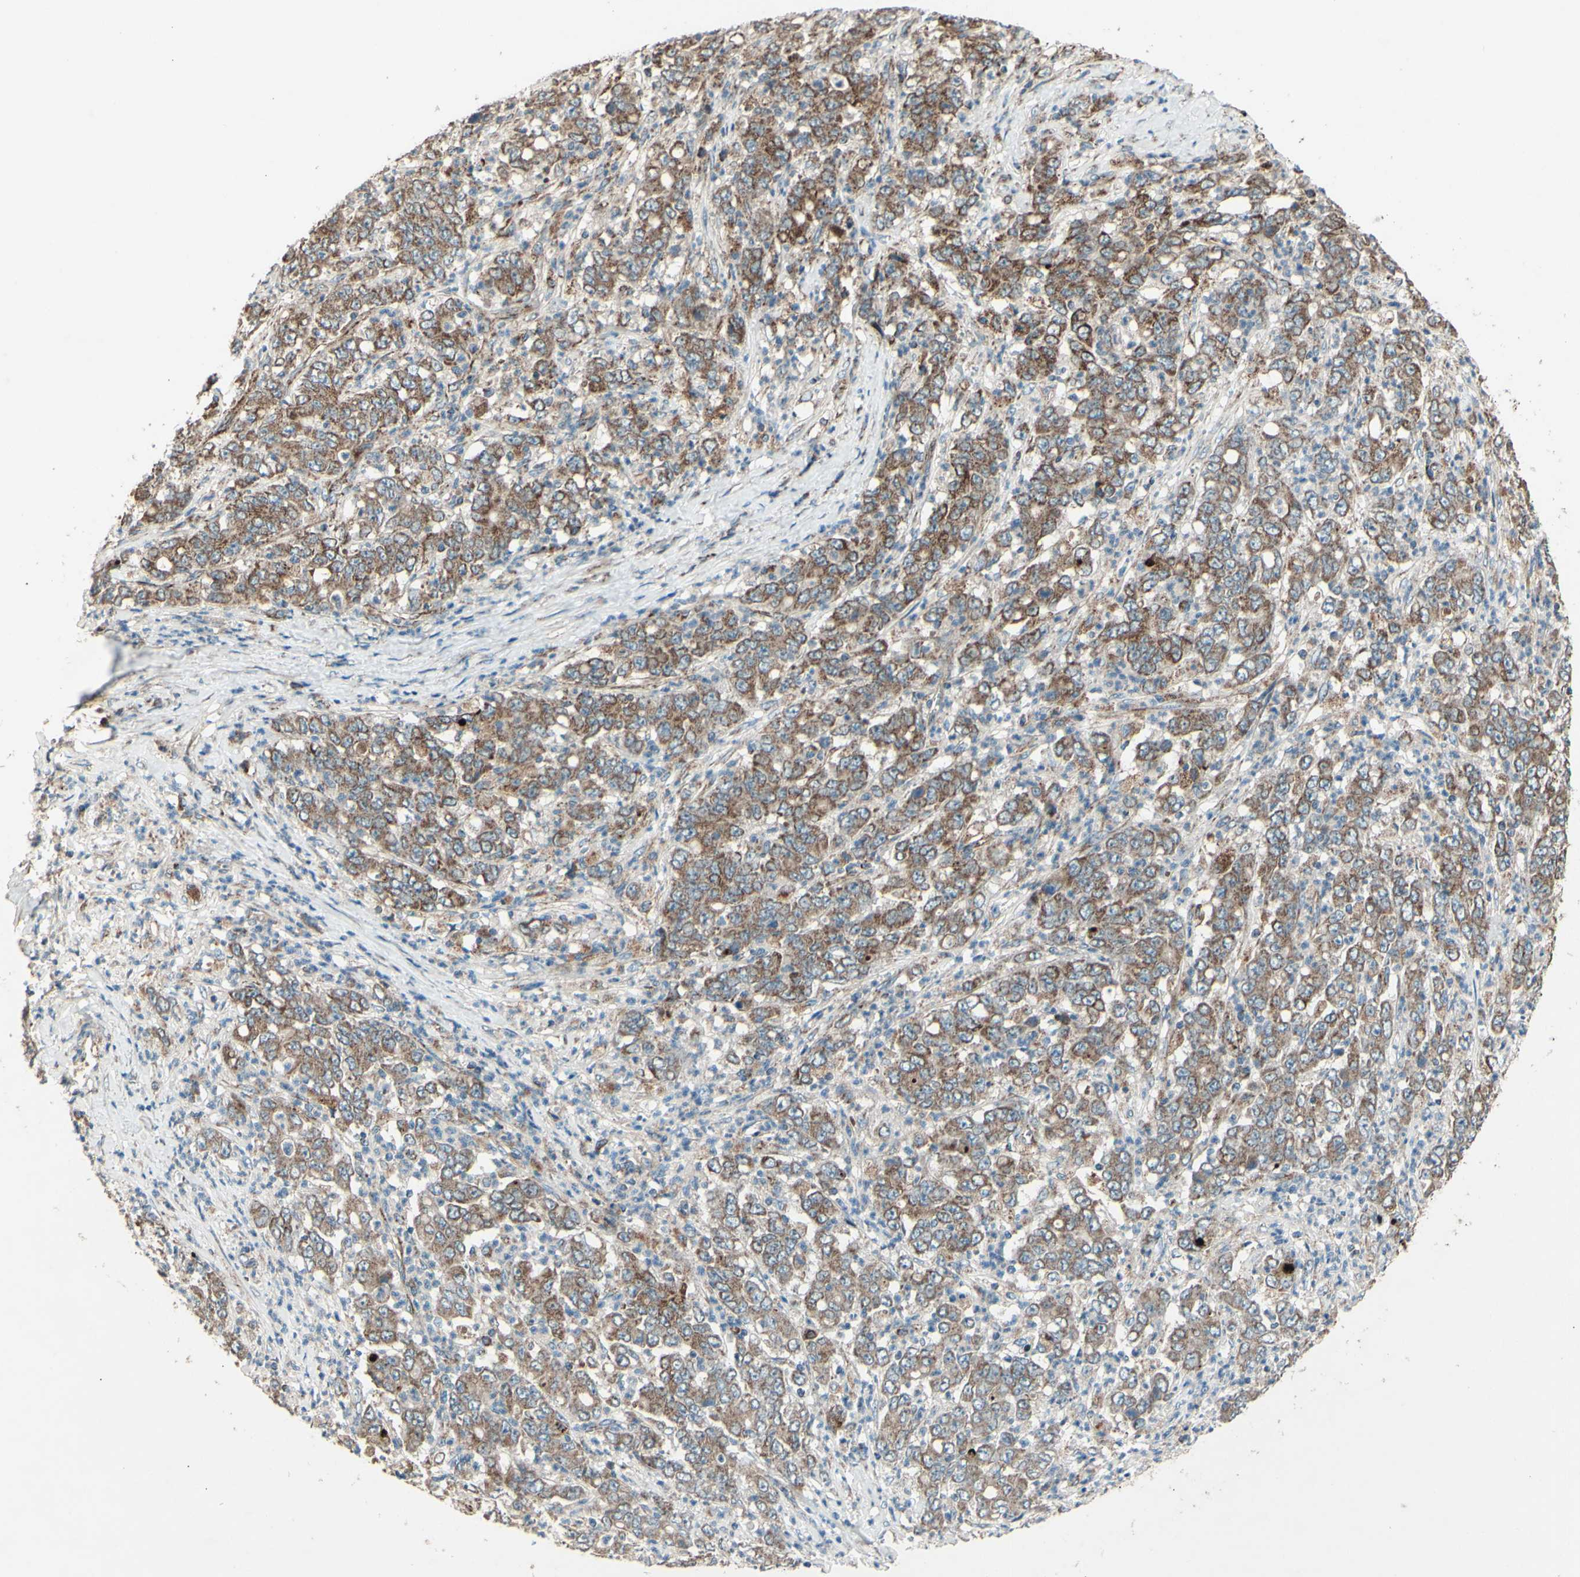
{"staining": {"intensity": "moderate", "quantity": ">75%", "location": "cytoplasmic/membranous"}, "tissue": "stomach cancer", "cell_type": "Tumor cells", "image_type": "cancer", "snomed": [{"axis": "morphology", "description": "Adenocarcinoma, NOS"}, {"axis": "topography", "description": "Stomach, lower"}], "caption": "Human adenocarcinoma (stomach) stained for a protein (brown) shows moderate cytoplasmic/membranous positive staining in about >75% of tumor cells.", "gene": "RHOT1", "patient": {"sex": "female", "age": 71}}